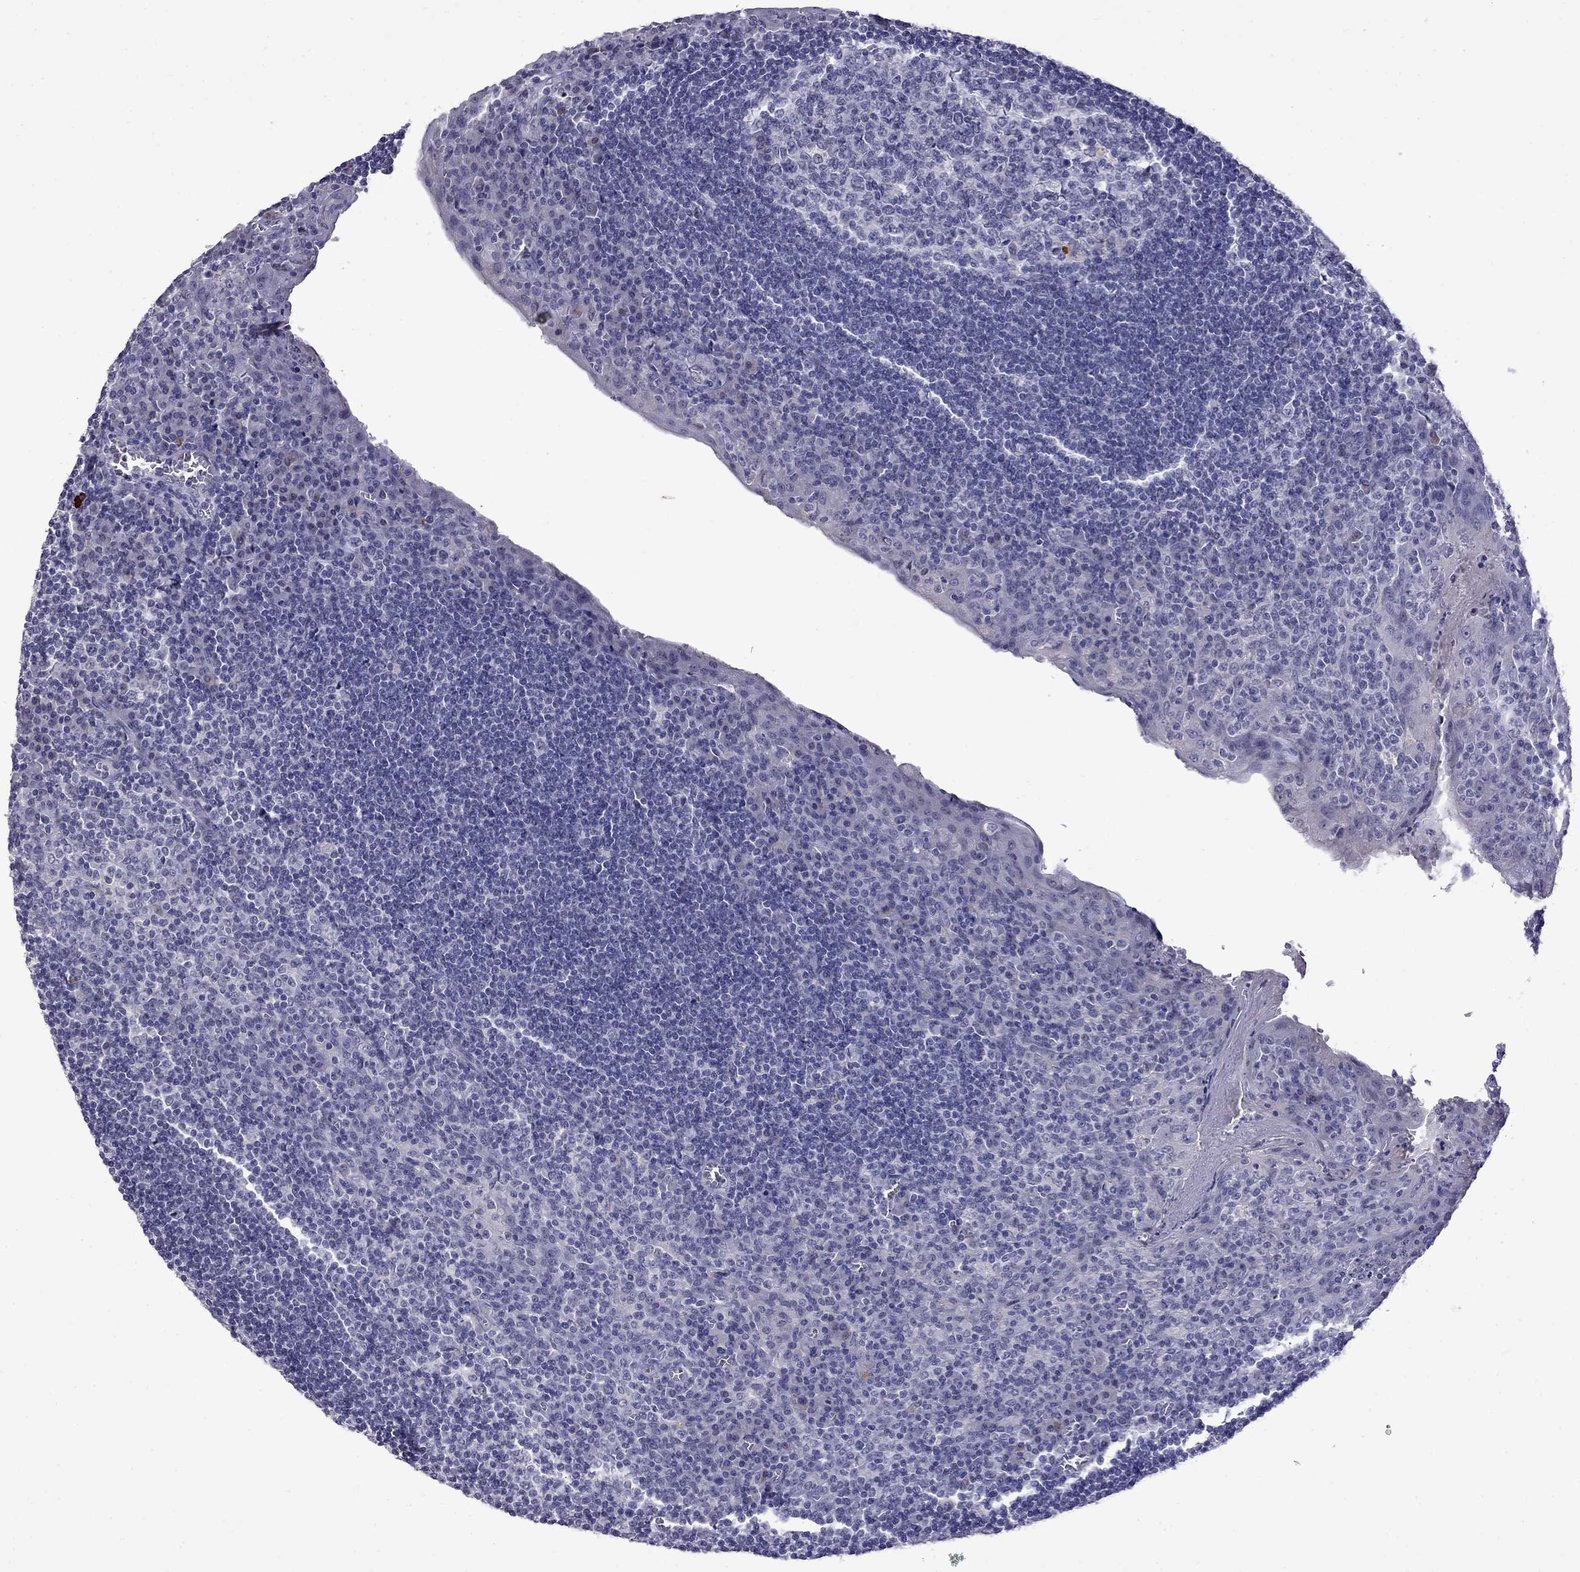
{"staining": {"intensity": "negative", "quantity": "none", "location": "none"}, "tissue": "tonsil", "cell_type": "Germinal center cells", "image_type": "normal", "snomed": [{"axis": "morphology", "description": "Normal tissue, NOS"}, {"axis": "topography", "description": "Tonsil"}], "caption": "Benign tonsil was stained to show a protein in brown. There is no significant expression in germinal center cells. (DAB (3,3'-diaminobenzidine) immunohistochemistry visualized using brightfield microscopy, high magnification).", "gene": "STAR", "patient": {"sex": "female", "age": 13}}